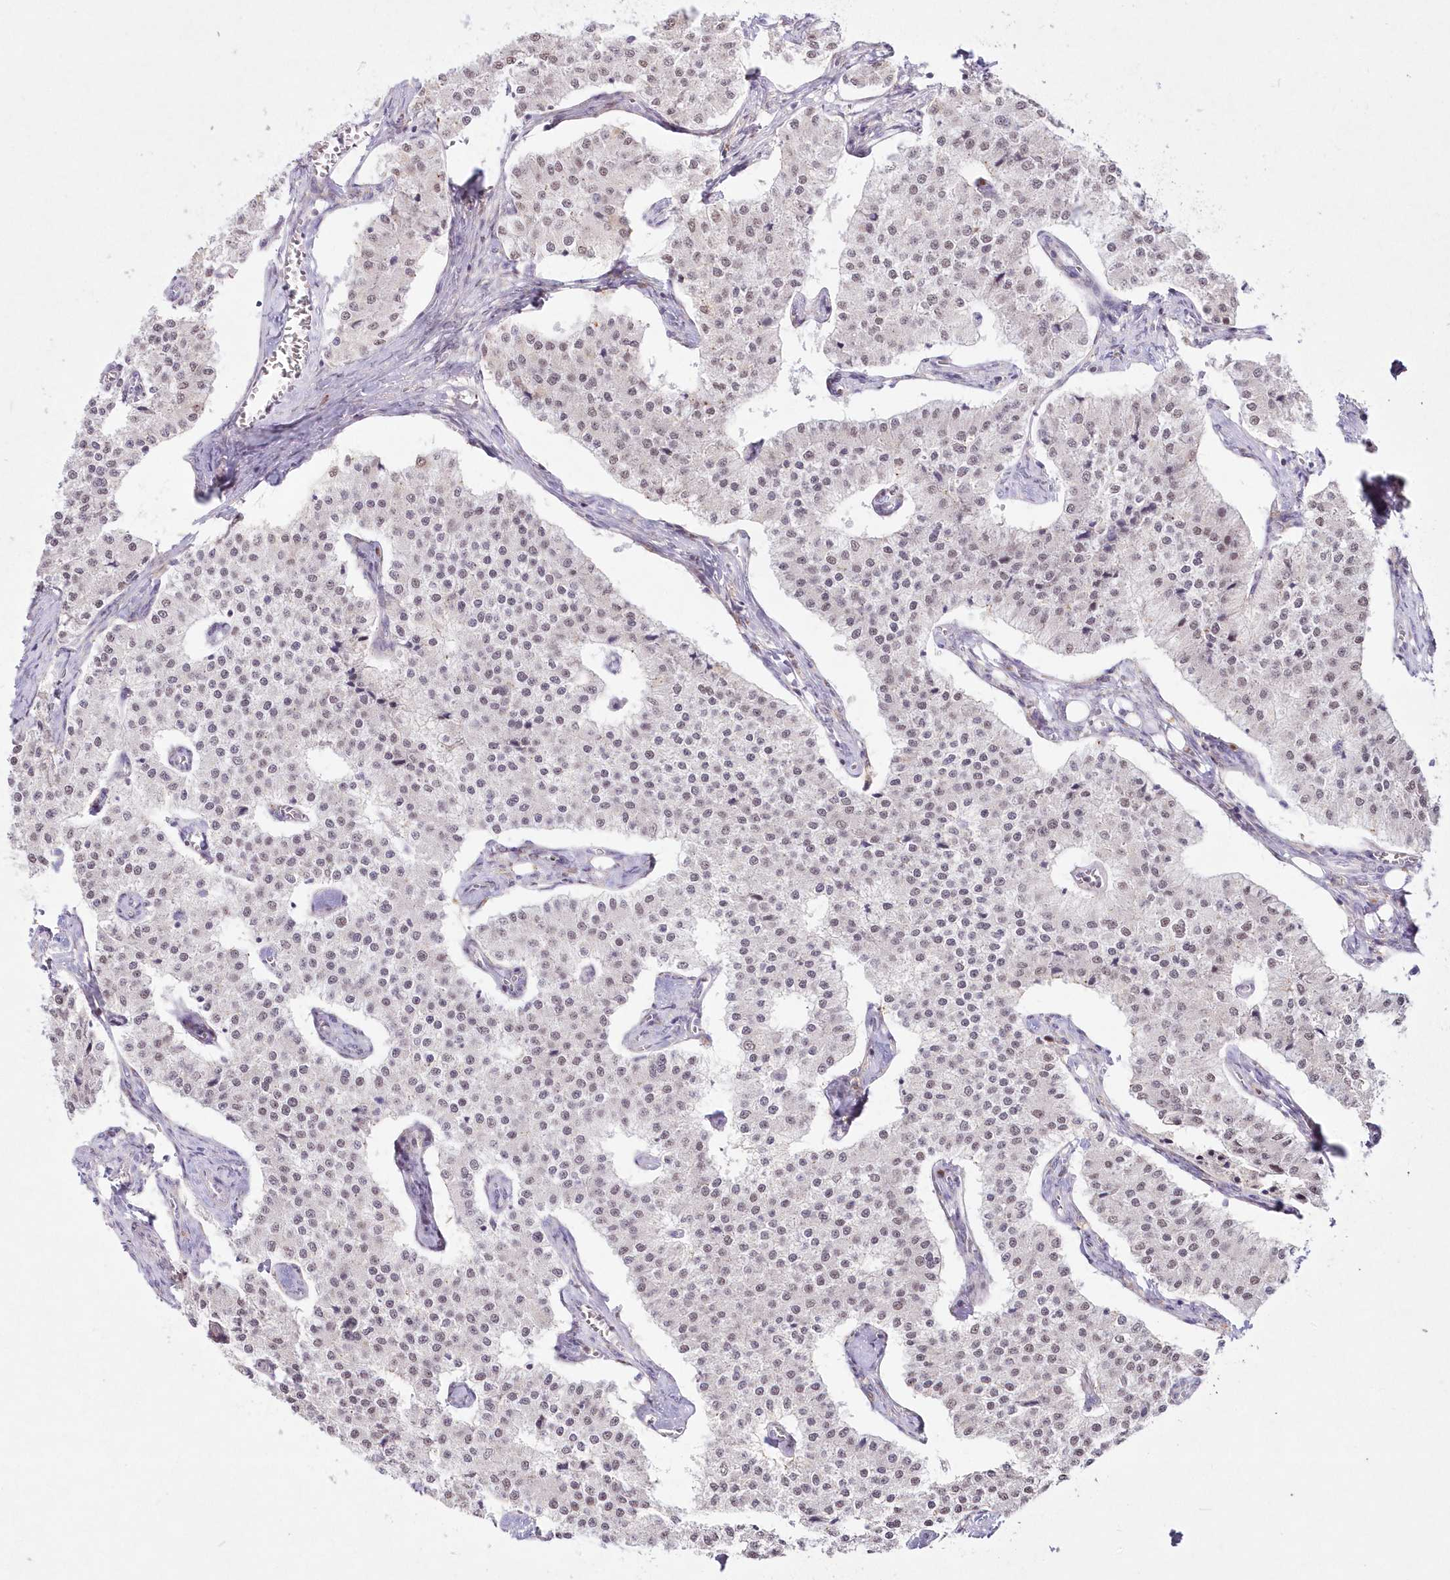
{"staining": {"intensity": "negative", "quantity": "none", "location": "none"}, "tissue": "carcinoid", "cell_type": "Tumor cells", "image_type": "cancer", "snomed": [{"axis": "morphology", "description": "Carcinoid, malignant, NOS"}, {"axis": "topography", "description": "Colon"}], "caption": "IHC histopathology image of carcinoid (malignant) stained for a protein (brown), which displays no staining in tumor cells. (DAB (3,3'-diaminobenzidine) immunohistochemistry (IHC) visualized using brightfield microscopy, high magnification).", "gene": "LDB1", "patient": {"sex": "female", "age": 52}}